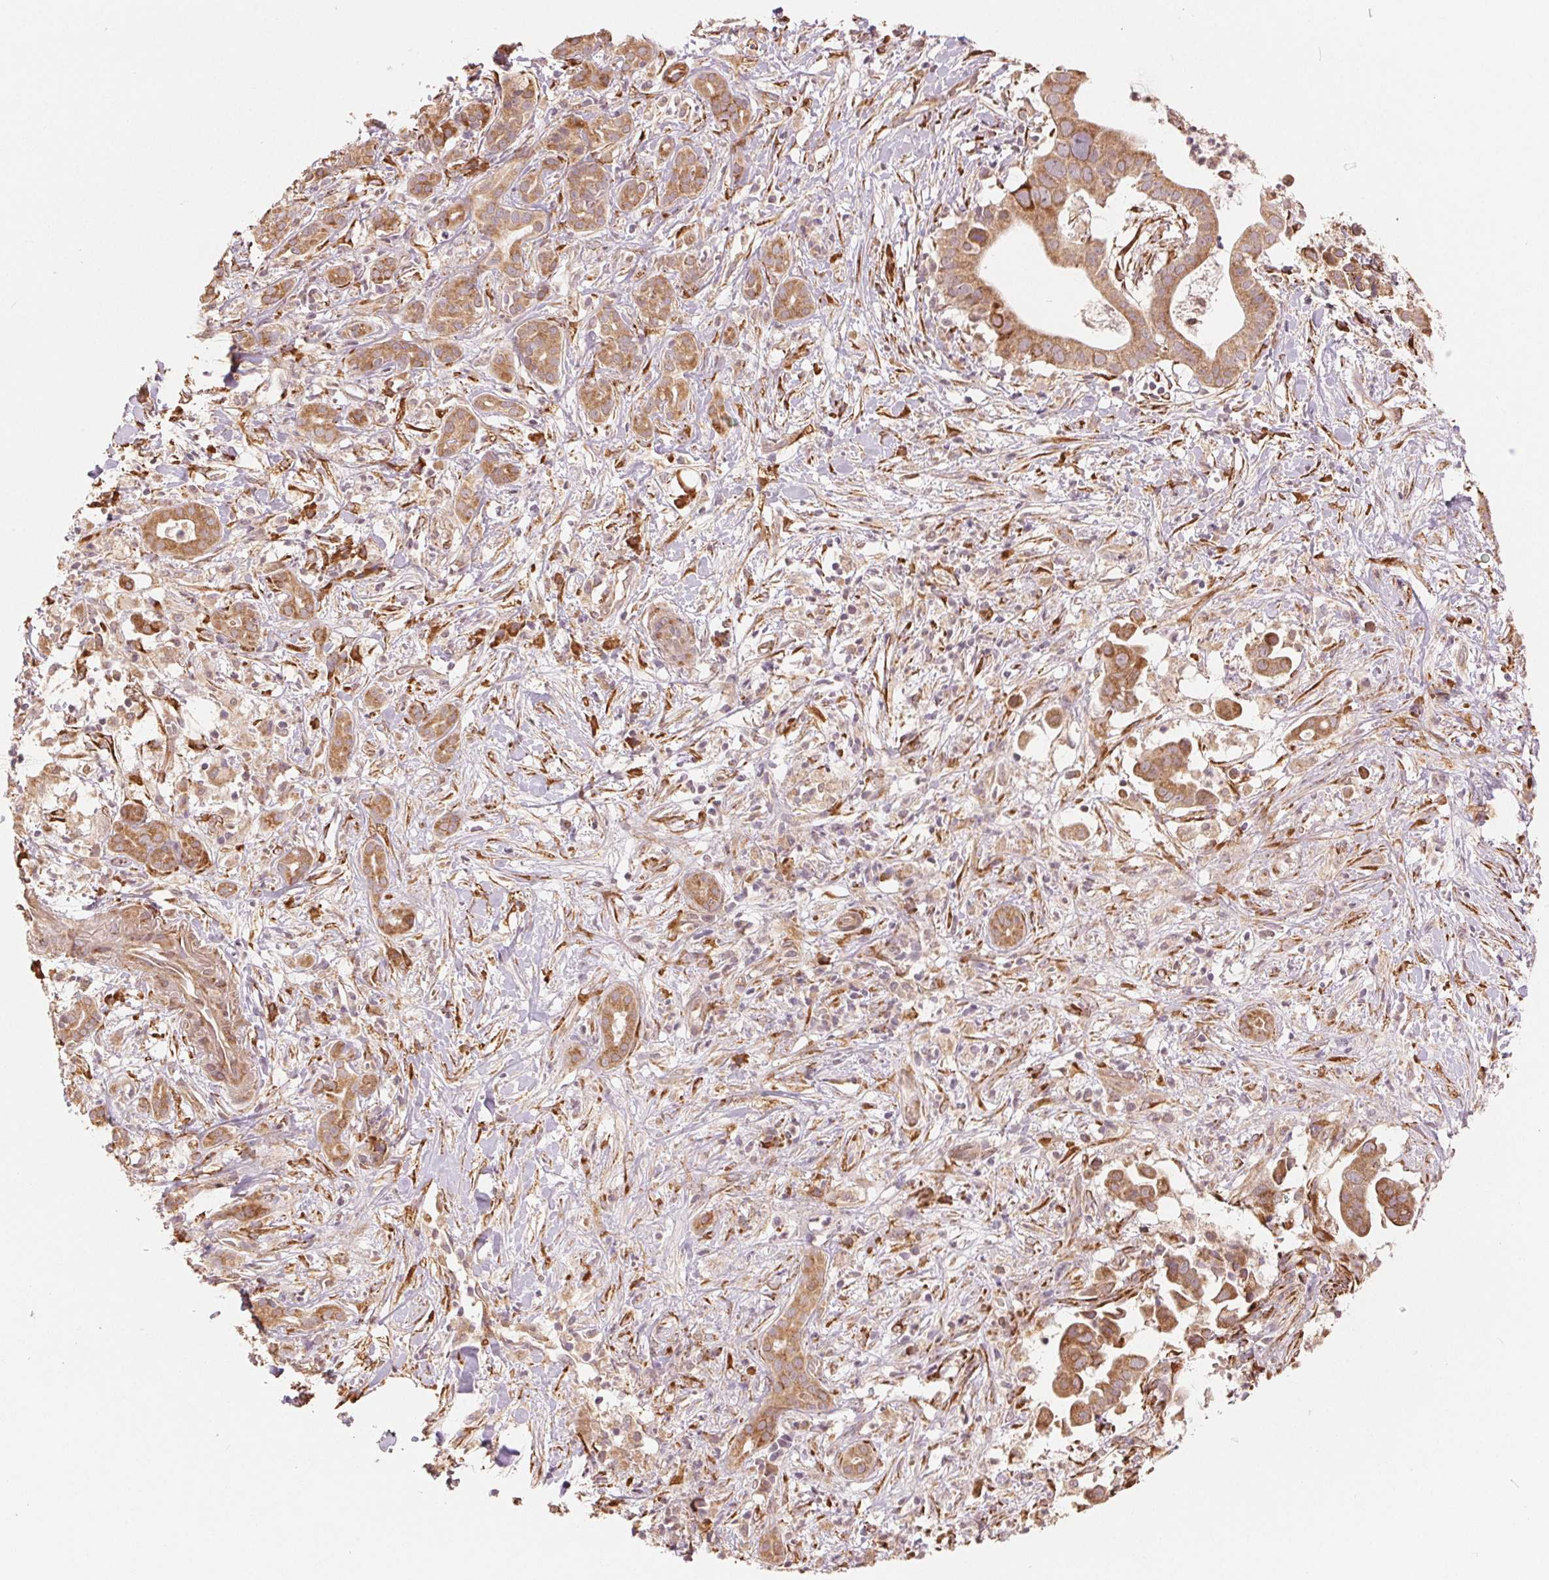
{"staining": {"intensity": "moderate", "quantity": ">75%", "location": "cytoplasmic/membranous"}, "tissue": "pancreatic cancer", "cell_type": "Tumor cells", "image_type": "cancer", "snomed": [{"axis": "morphology", "description": "Adenocarcinoma, NOS"}, {"axis": "topography", "description": "Pancreas"}], "caption": "DAB (3,3'-diaminobenzidine) immunohistochemical staining of human pancreatic cancer exhibits moderate cytoplasmic/membranous protein staining in about >75% of tumor cells.", "gene": "SLC20A1", "patient": {"sex": "male", "age": 61}}